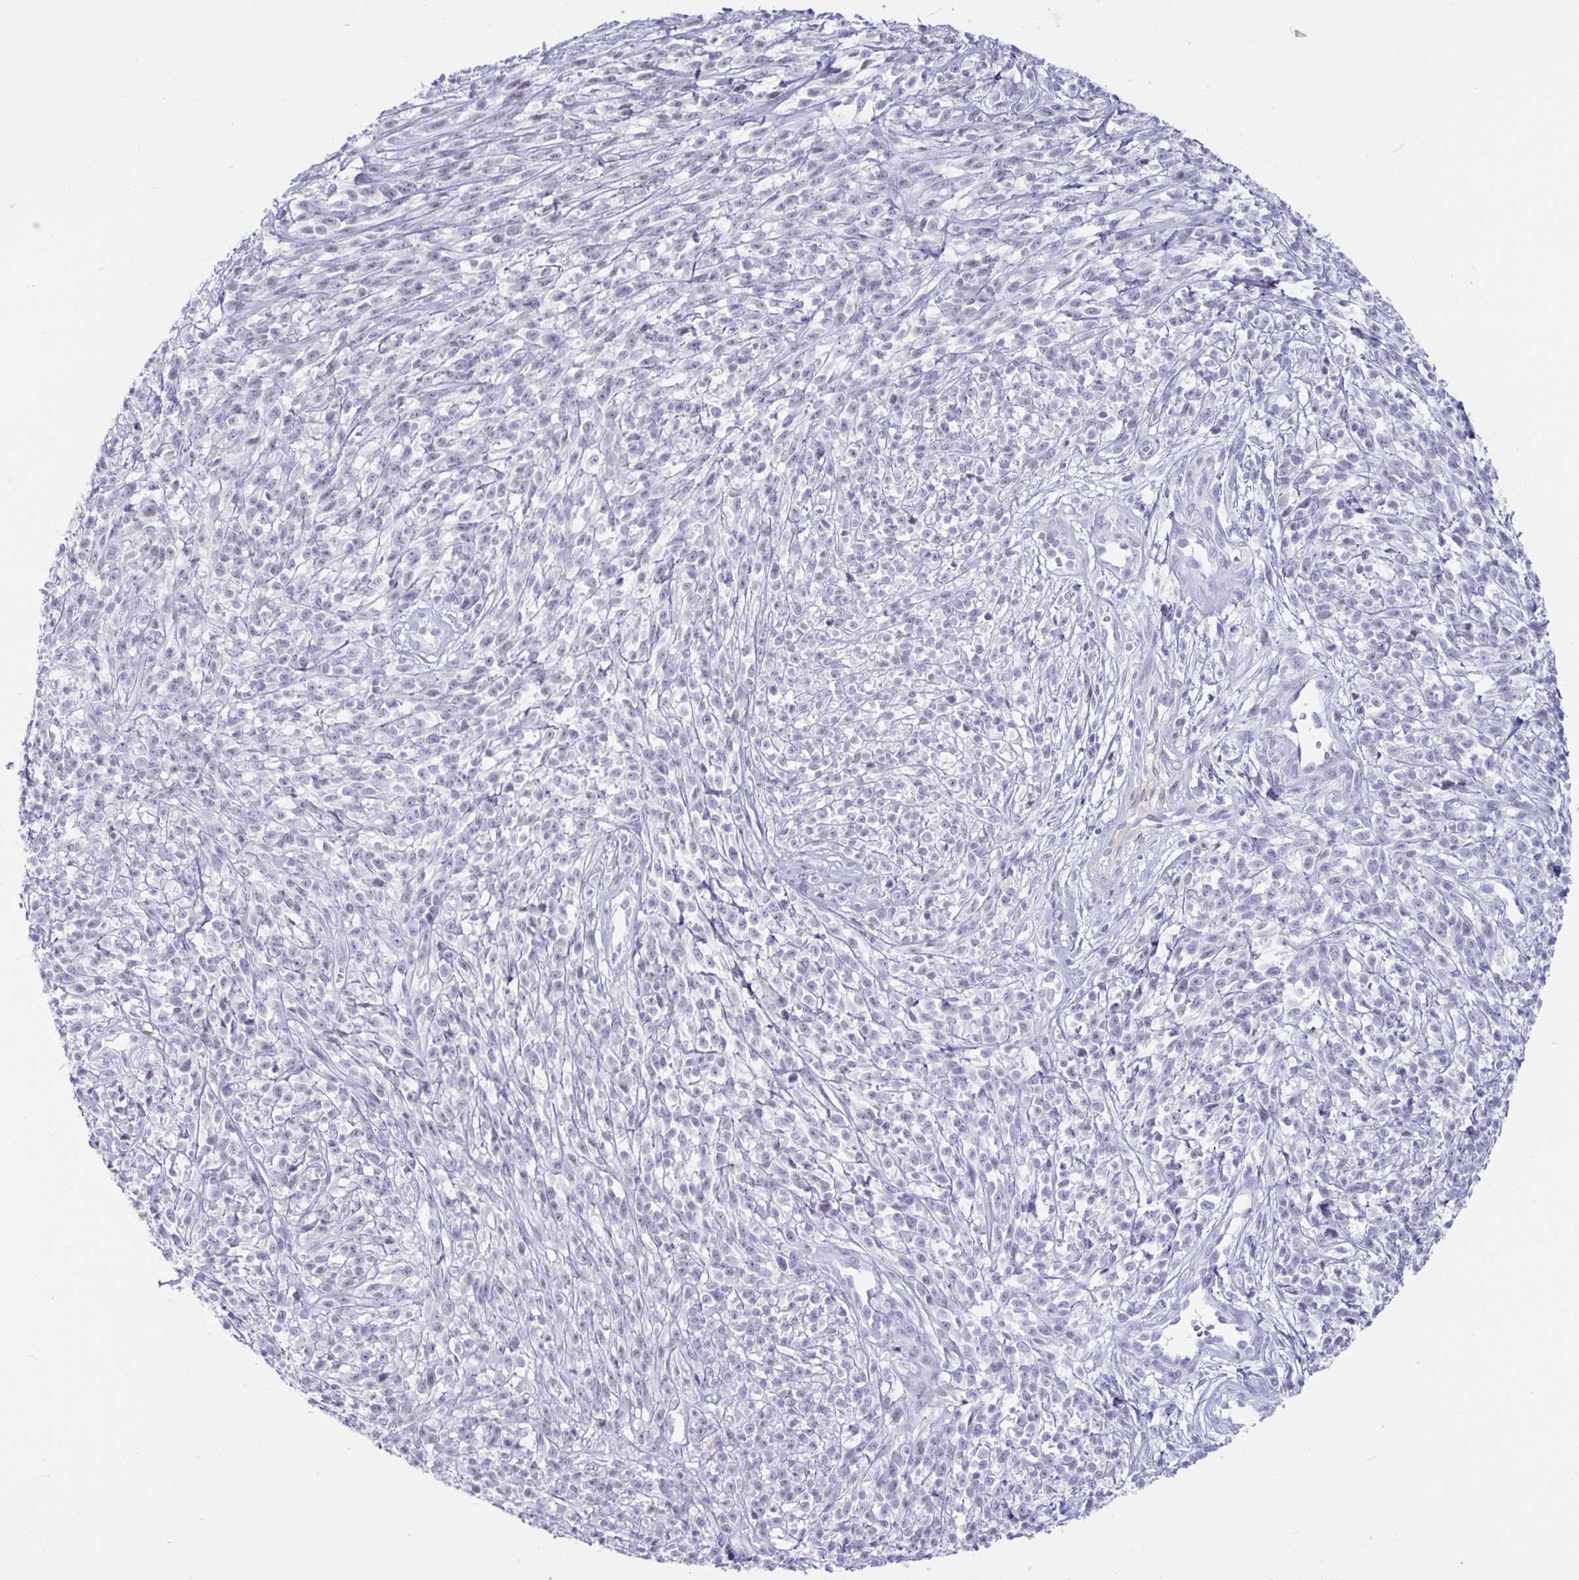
{"staining": {"intensity": "negative", "quantity": "none", "location": "none"}, "tissue": "melanoma", "cell_type": "Tumor cells", "image_type": "cancer", "snomed": [{"axis": "morphology", "description": "Malignant melanoma, NOS"}, {"axis": "topography", "description": "Skin"}, {"axis": "topography", "description": "Skin of trunk"}], "caption": "This micrograph is of malignant melanoma stained with immunohistochemistry to label a protein in brown with the nuclei are counter-stained blue. There is no staining in tumor cells.", "gene": "NPY", "patient": {"sex": "male", "age": 74}}